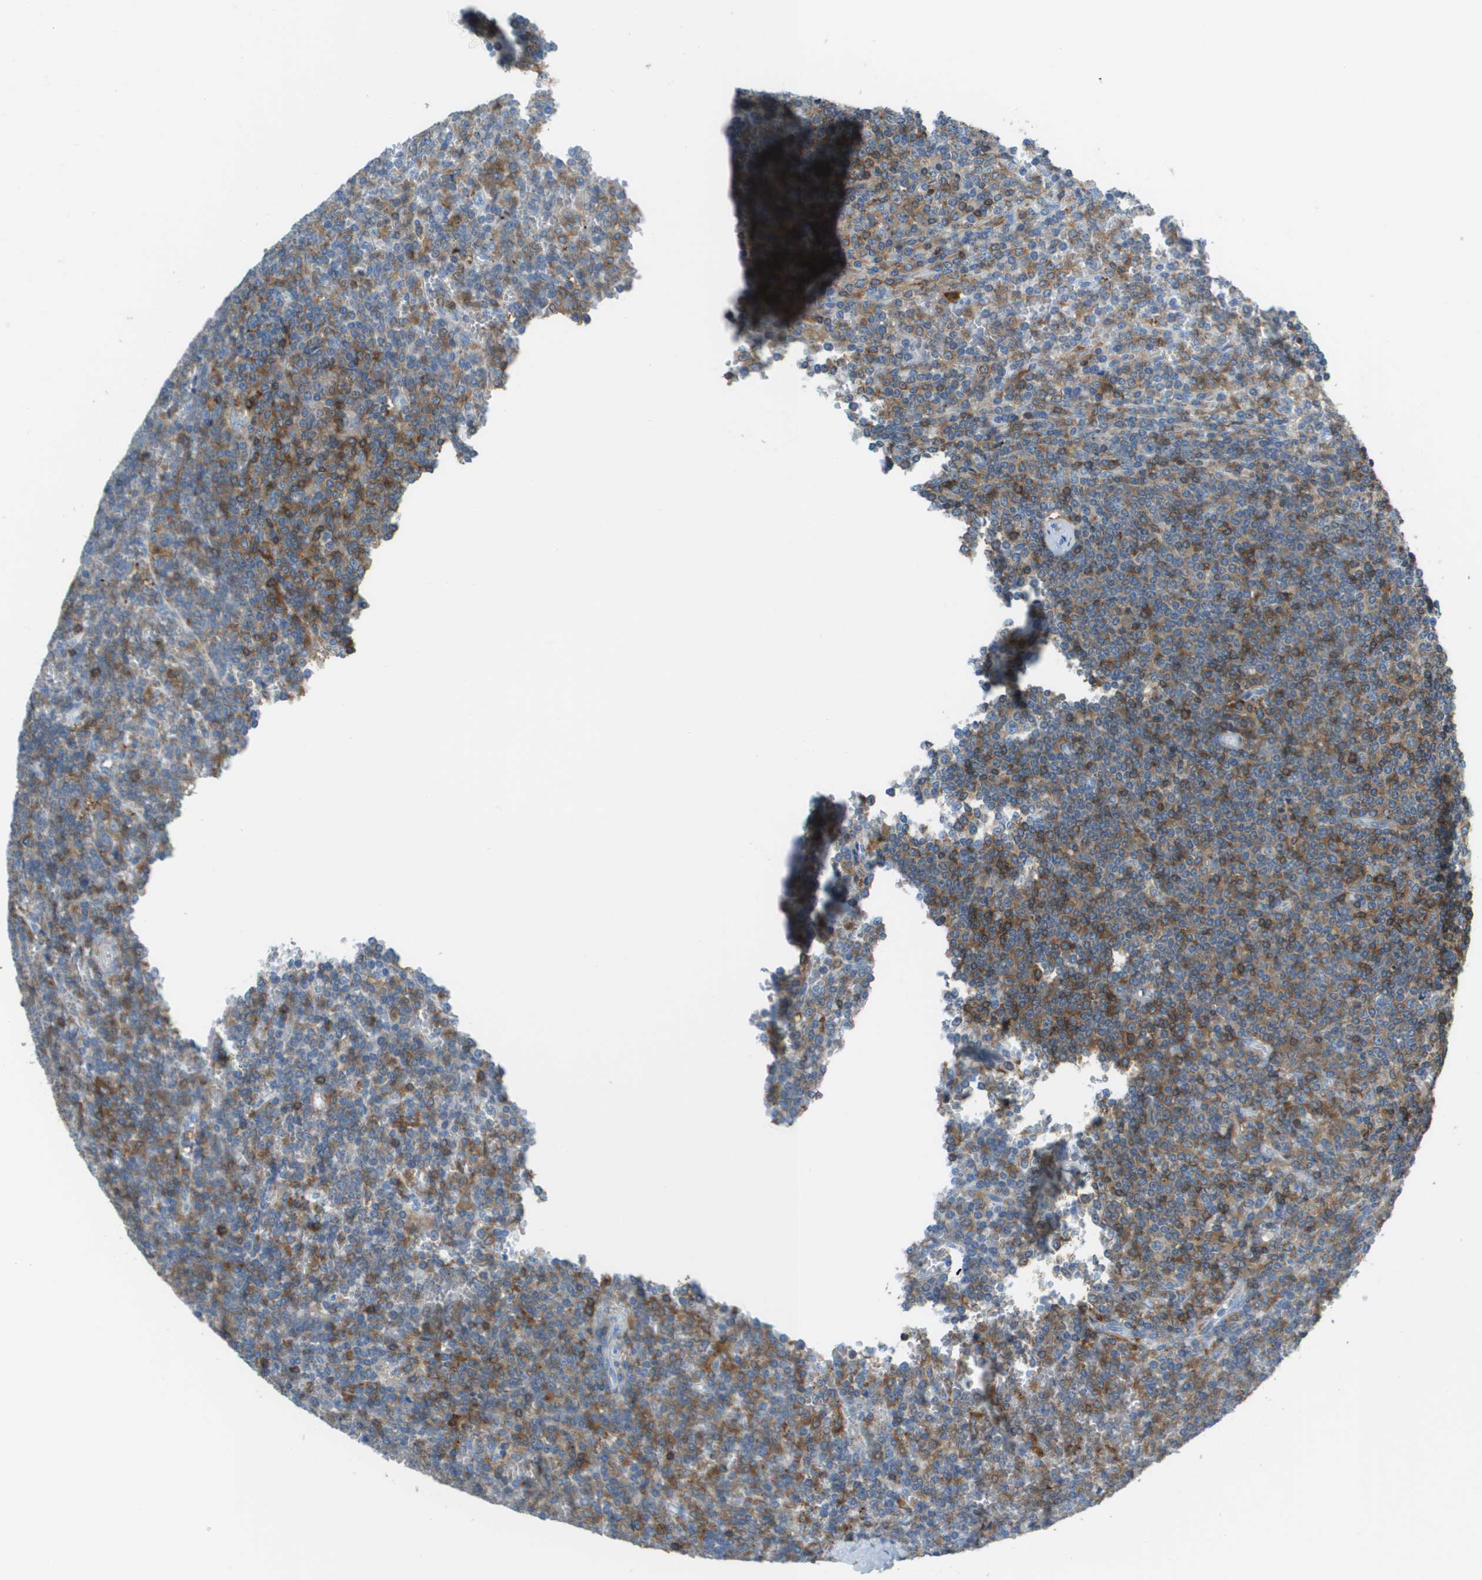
{"staining": {"intensity": "moderate", "quantity": ">75%", "location": "cytoplasmic/membranous"}, "tissue": "lymphoma", "cell_type": "Tumor cells", "image_type": "cancer", "snomed": [{"axis": "morphology", "description": "Malignant lymphoma, non-Hodgkin's type, Low grade"}, {"axis": "topography", "description": "Spleen"}], "caption": "There is medium levels of moderate cytoplasmic/membranous positivity in tumor cells of low-grade malignant lymphoma, non-Hodgkin's type, as demonstrated by immunohistochemical staining (brown color).", "gene": "APBB1IP", "patient": {"sex": "female", "age": 19}}